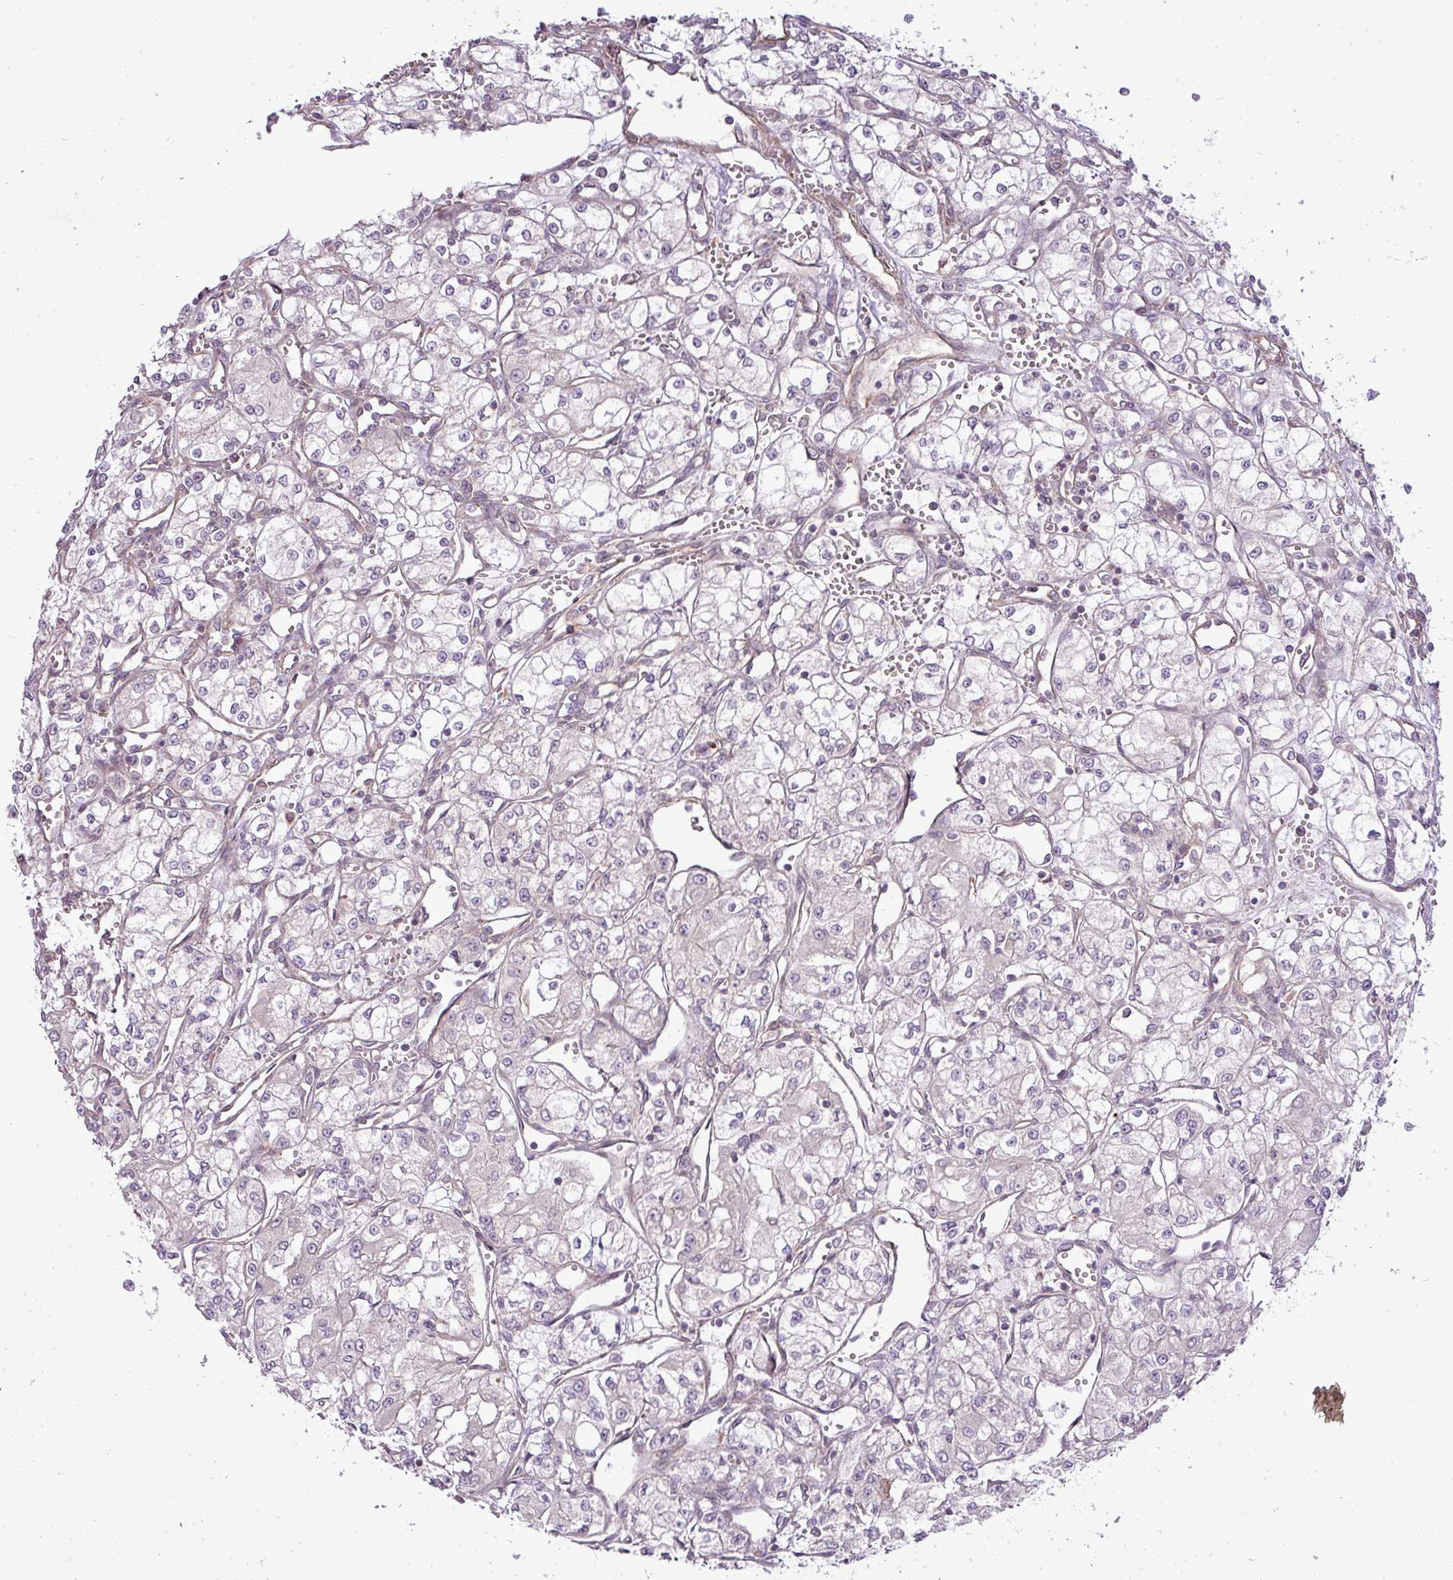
{"staining": {"intensity": "negative", "quantity": "none", "location": "none"}, "tissue": "renal cancer", "cell_type": "Tumor cells", "image_type": "cancer", "snomed": [{"axis": "morphology", "description": "Adenocarcinoma, NOS"}, {"axis": "topography", "description": "Kidney"}], "caption": "The IHC image has no significant expression in tumor cells of renal adenocarcinoma tissue. (DAB (3,3'-diaminobenzidine) IHC, high magnification).", "gene": "PDRG1", "patient": {"sex": "male", "age": 59}}